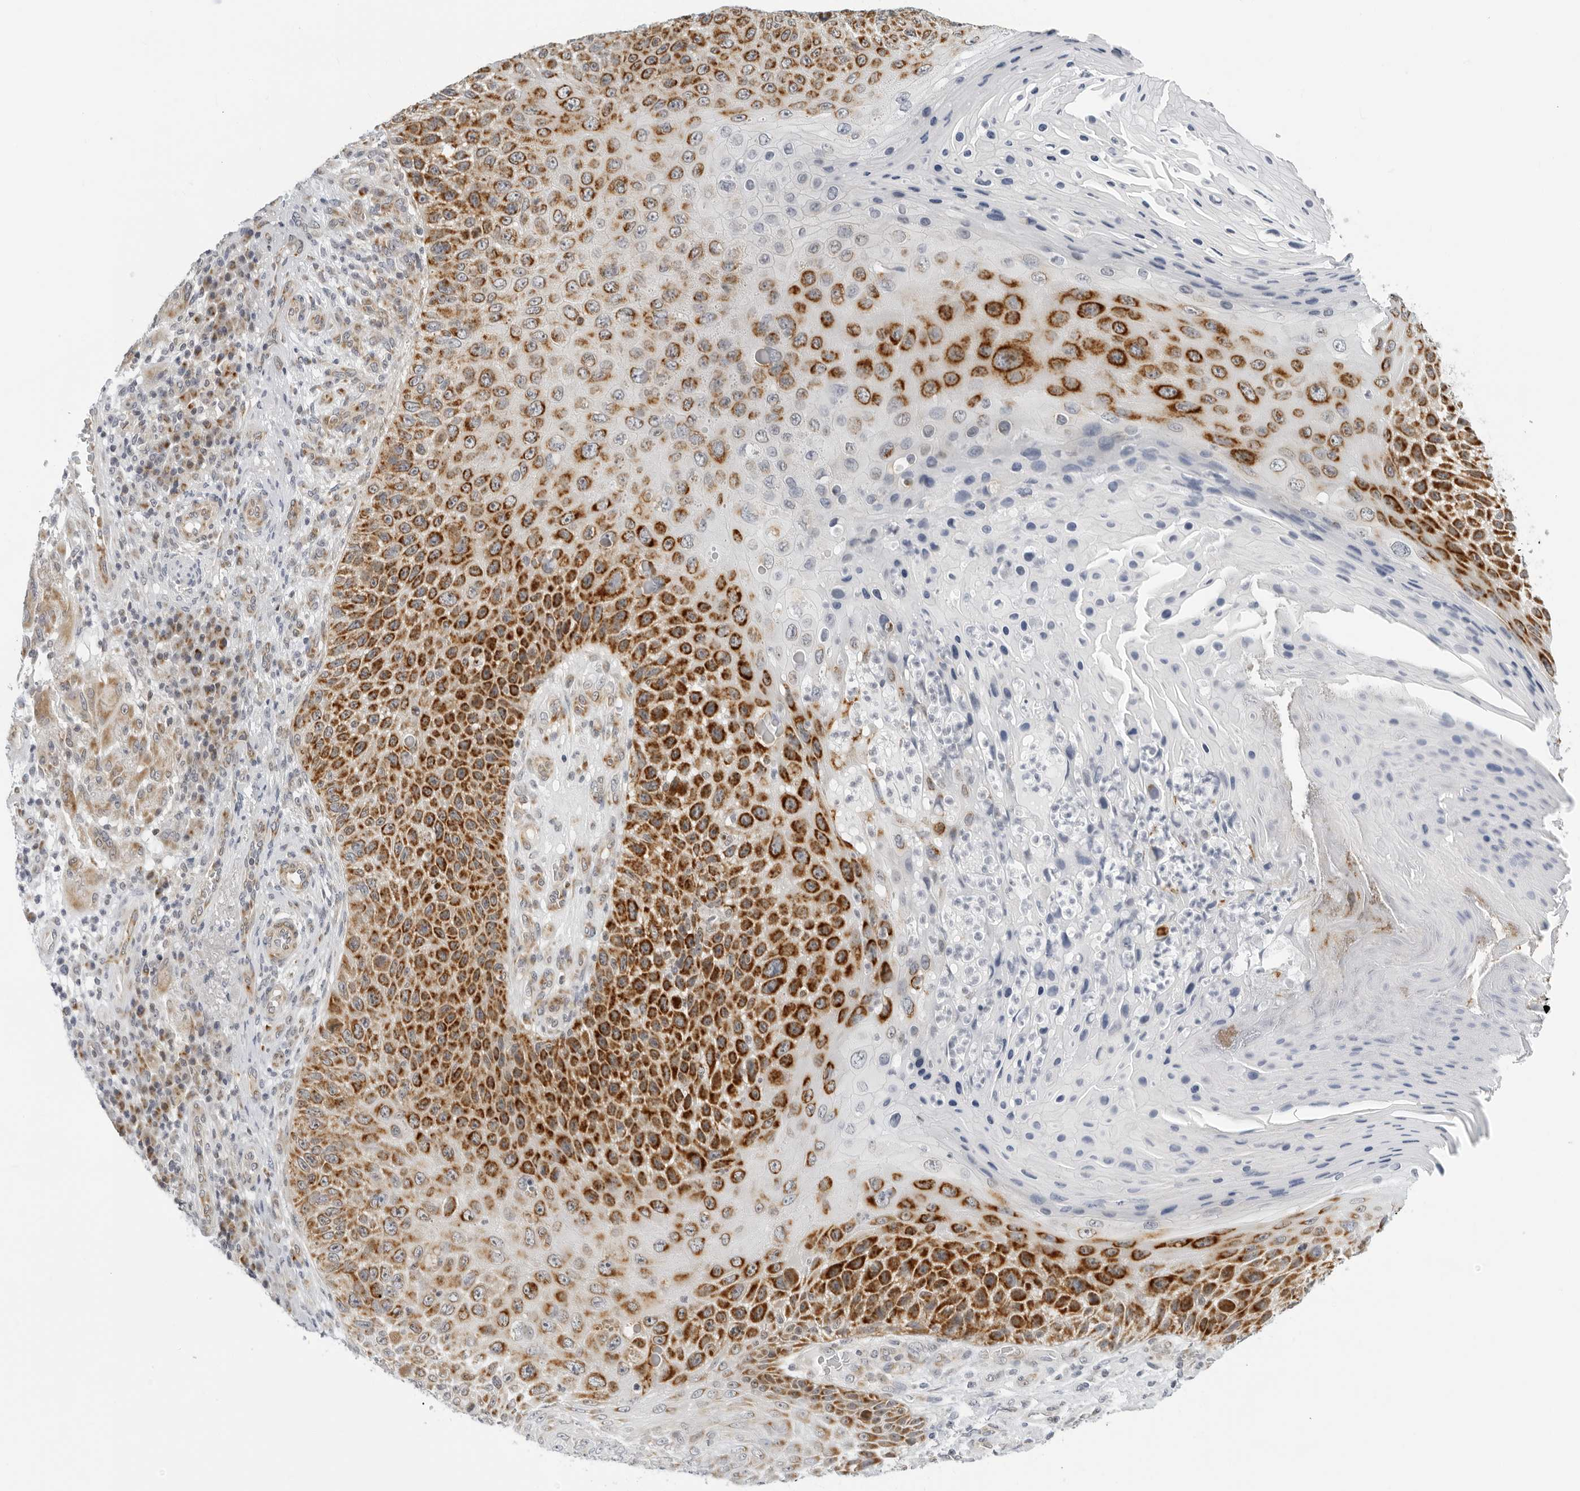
{"staining": {"intensity": "strong", "quantity": ">75%", "location": "cytoplasmic/membranous"}, "tissue": "skin cancer", "cell_type": "Tumor cells", "image_type": "cancer", "snomed": [{"axis": "morphology", "description": "Squamous cell carcinoma, NOS"}, {"axis": "topography", "description": "Skin"}], "caption": "Skin squamous cell carcinoma tissue demonstrates strong cytoplasmic/membranous staining in about >75% of tumor cells, visualized by immunohistochemistry.", "gene": "CIART", "patient": {"sex": "female", "age": 88}}